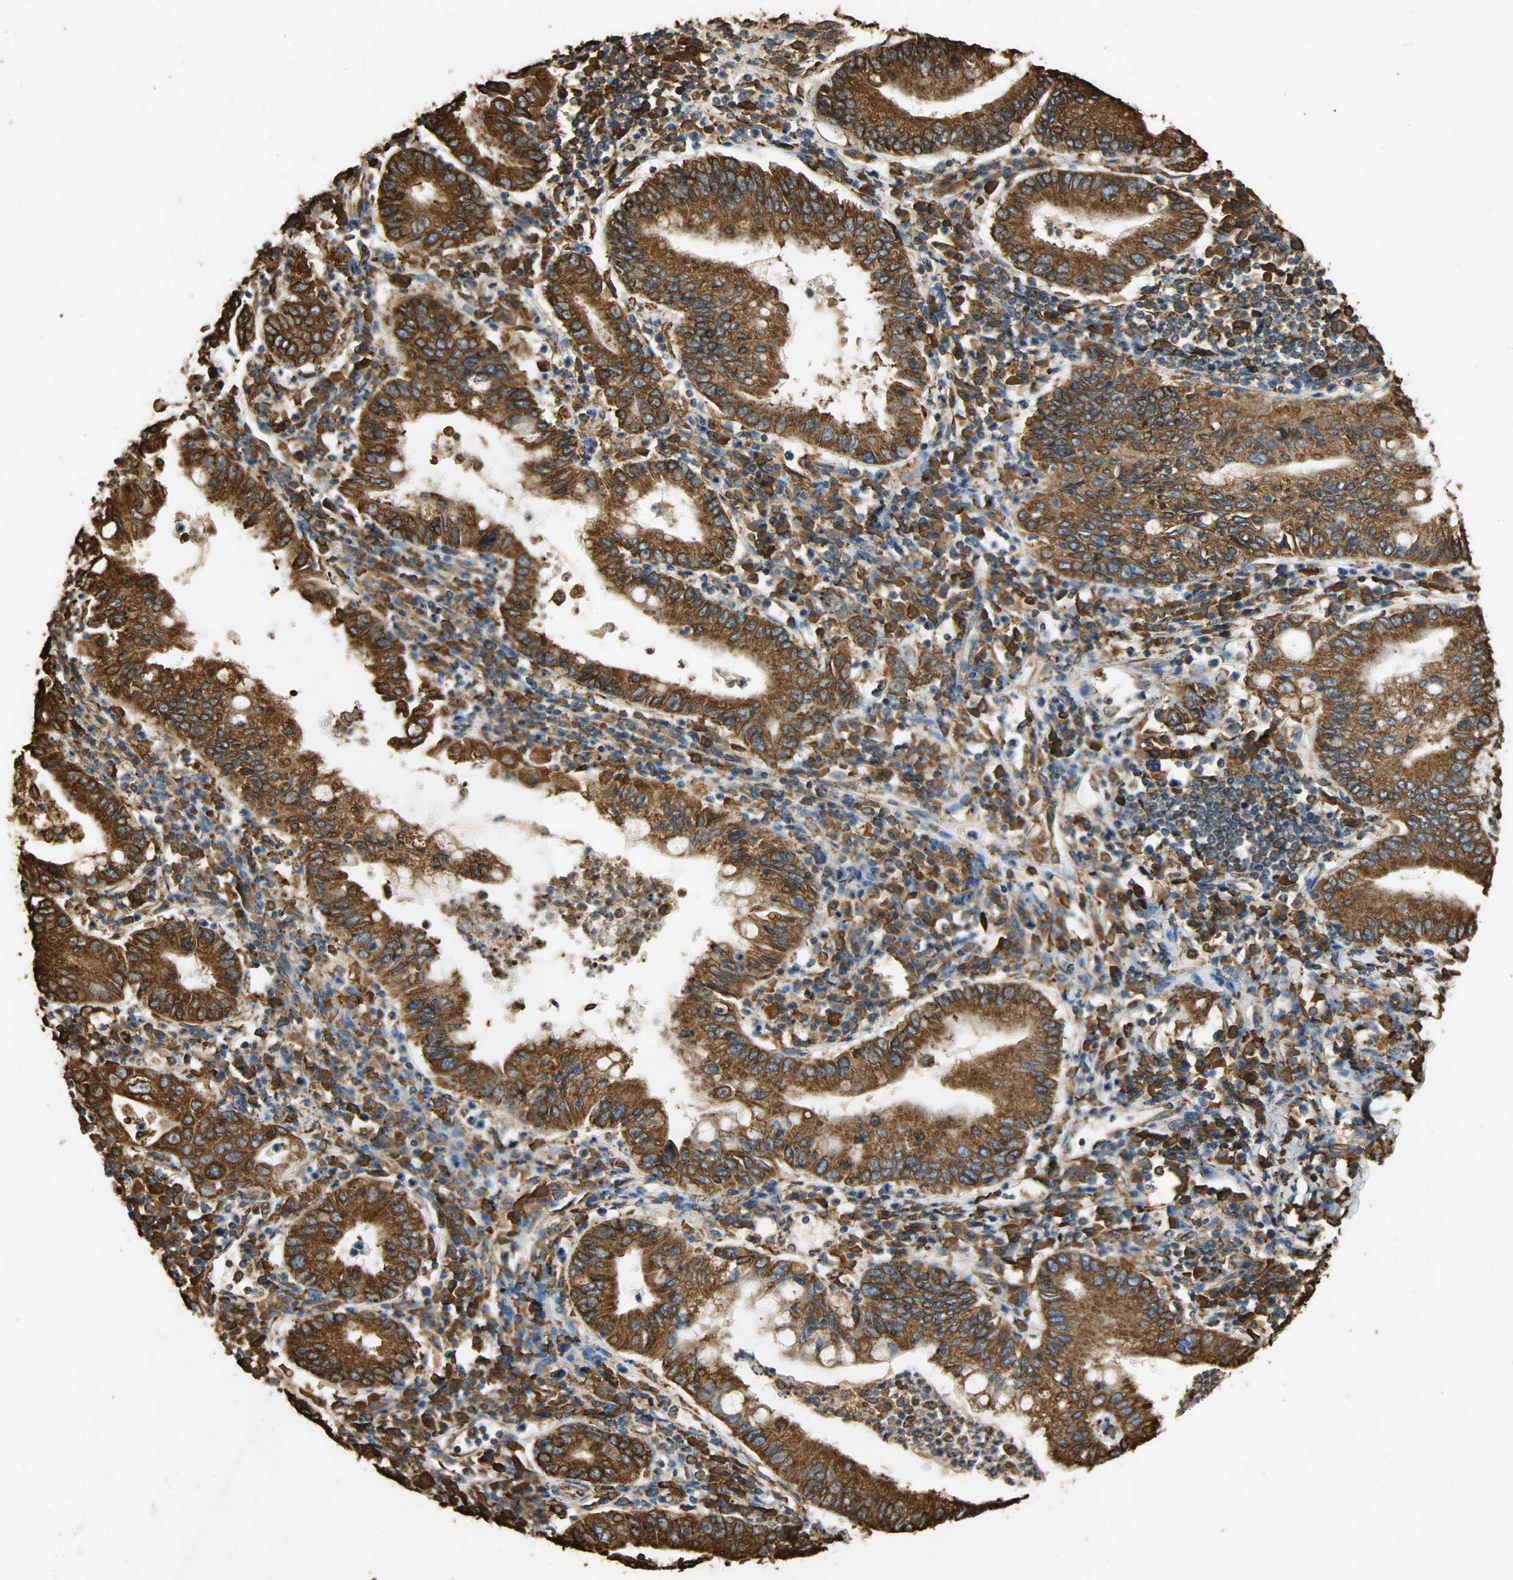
{"staining": {"intensity": "strong", "quantity": ">75%", "location": "cytoplasmic/membranous"}, "tissue": "stomach cancer", "cell_type": "Tumor cells", "image_type": "cancer", "snomed": [{"axis": "morphology", "description": "Normal tissue, NOS"}, {"axis": "morphology", "description": "Adenocarcinoma, NOS"}, {"axis": "topography", "description": "Esophagus"}, {"axis": "topography", "description": "Stomach, upper"}, {"axis": "topography", "description": "Peripheral nerve tissue"}], "caption": "Adenocarcinoma (stomach) stained with a protein marker reveals strong staining in tumor cells.", "gene": "HSP90B1", "patient": {"sex": "male", "age": 62}}